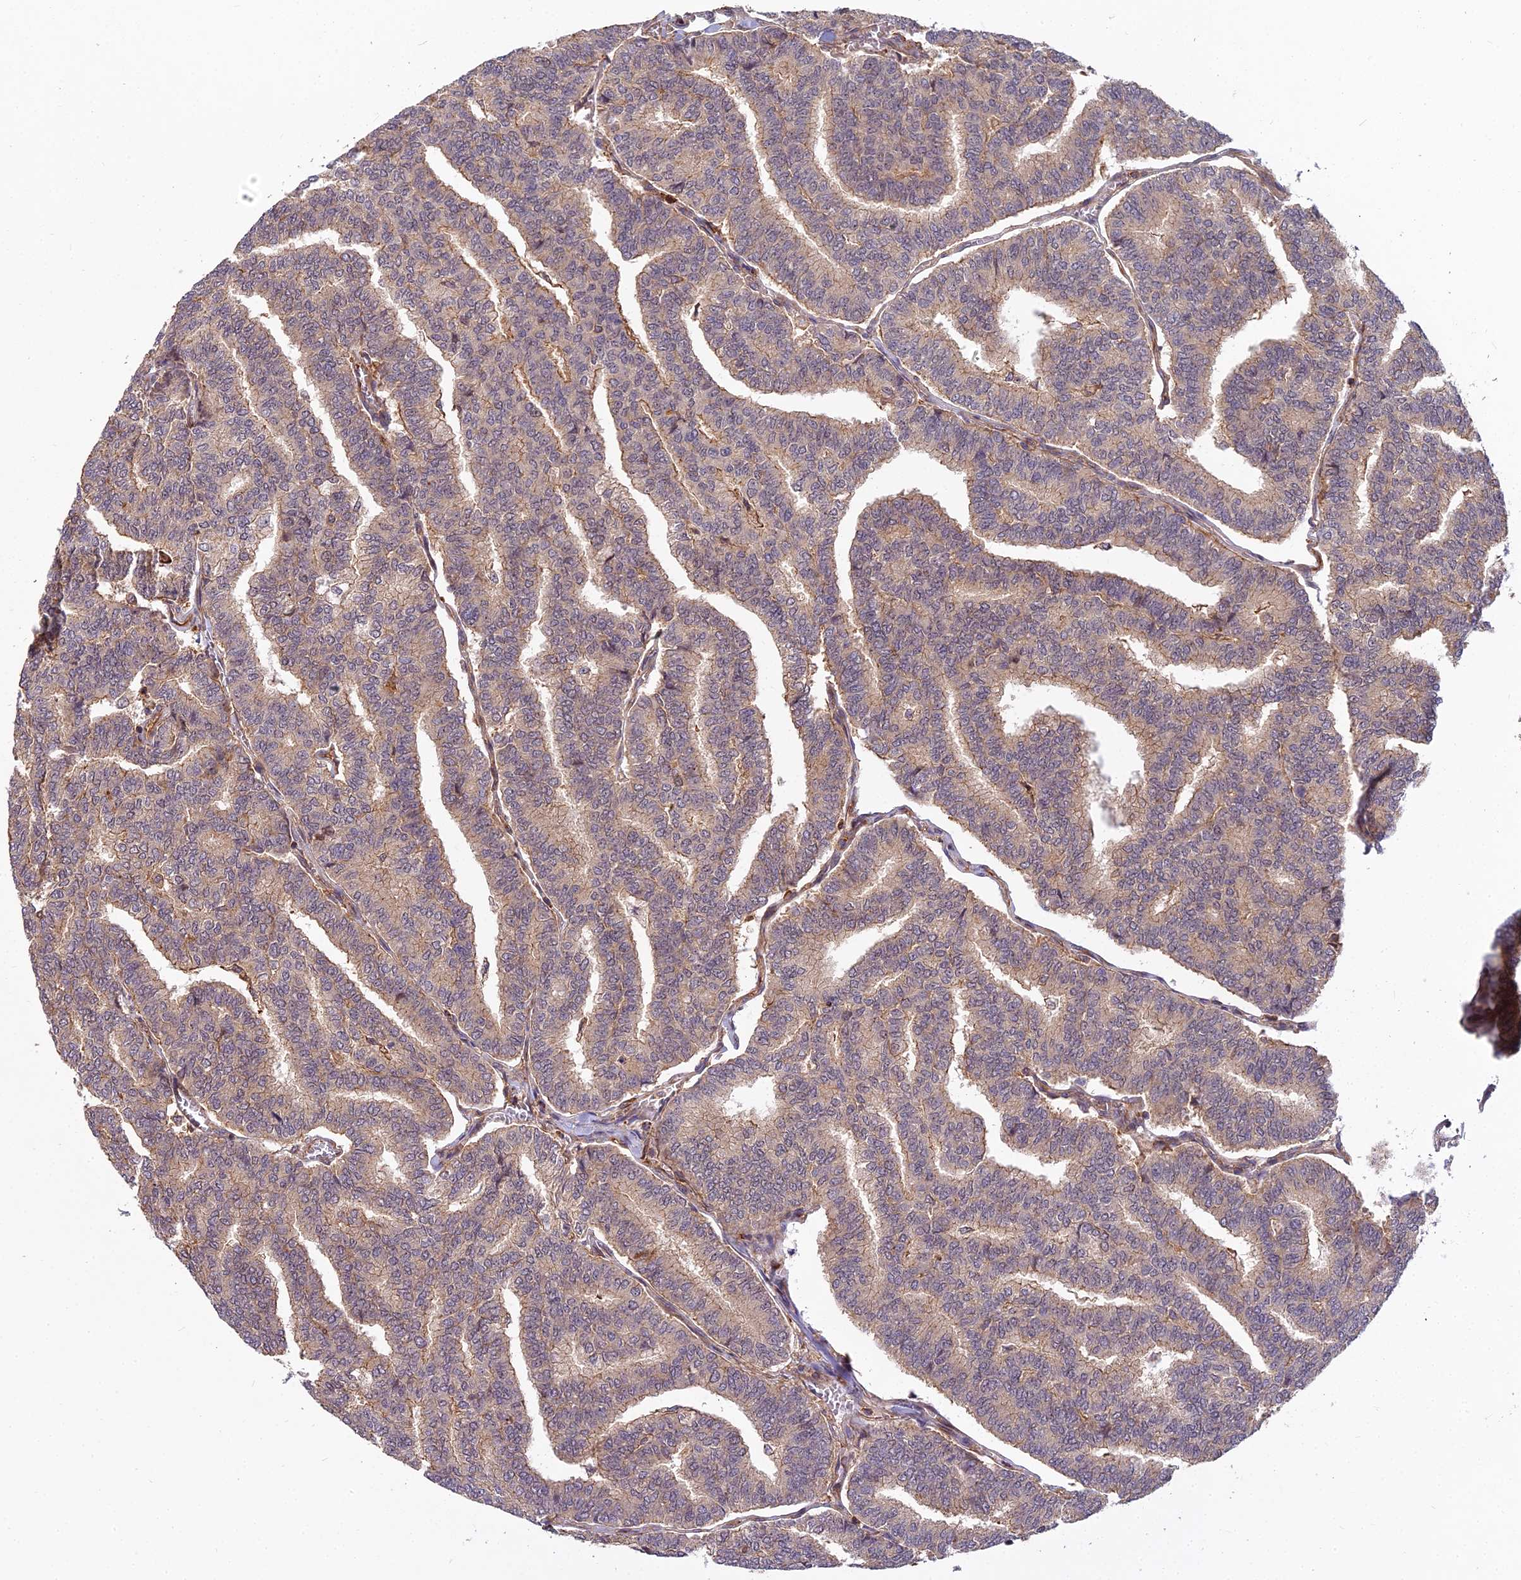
{"staining": {"intensity": "moderate", "quantity": "<25%", "location": "cytoplasmic/membranous"}, "tissue": "thyroid cancer", "cell_type": "Tumor cells", "image_type": "cancer", "snomed": [{"axis": "morphology", "description": "Papillary adenocarcinoma, NOS"}, {"axis": "topography", "description": "Thyroid gland"}], "caption": "Immunohistochemistry of thyroid cancer (papillary adenocarcinoma) demonstrates low levels of moderate cytoplasmic/membranous expression in about <25% of tumor cells.", "gene": "TCEA3", "patient": {"sex": "female", "age": 35}}